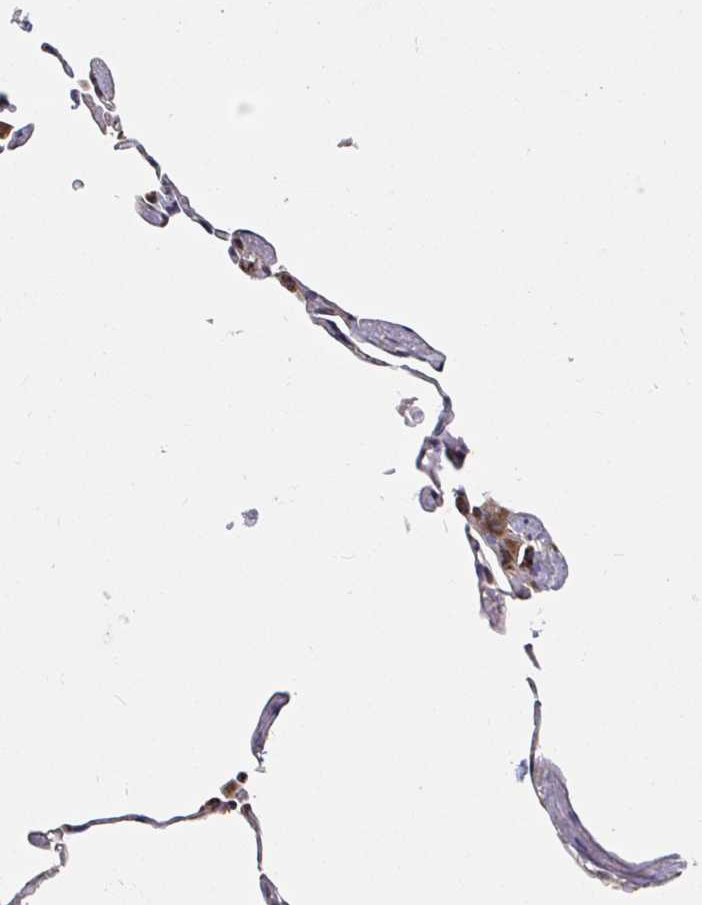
{"staining": {"intensity": "moderate", "quantity": "<25%", "location": "cytoplasmic/membranous"}, "tissue": "lung", "cell_type": "Alveolar cells", "image_type": "normal", "snomed": [{"axis": "morphology", "description": "Normal tissue, NOS"}, {"axis": "topography", "description": "Lung"}], "caption": "Protein analysis of benign lung reveals moderate cytoplasmic/membranous staining in about <25% of alveolar cells.", "gene": "ATAD3A", "patient": {"sex": "female", "age": 57}}